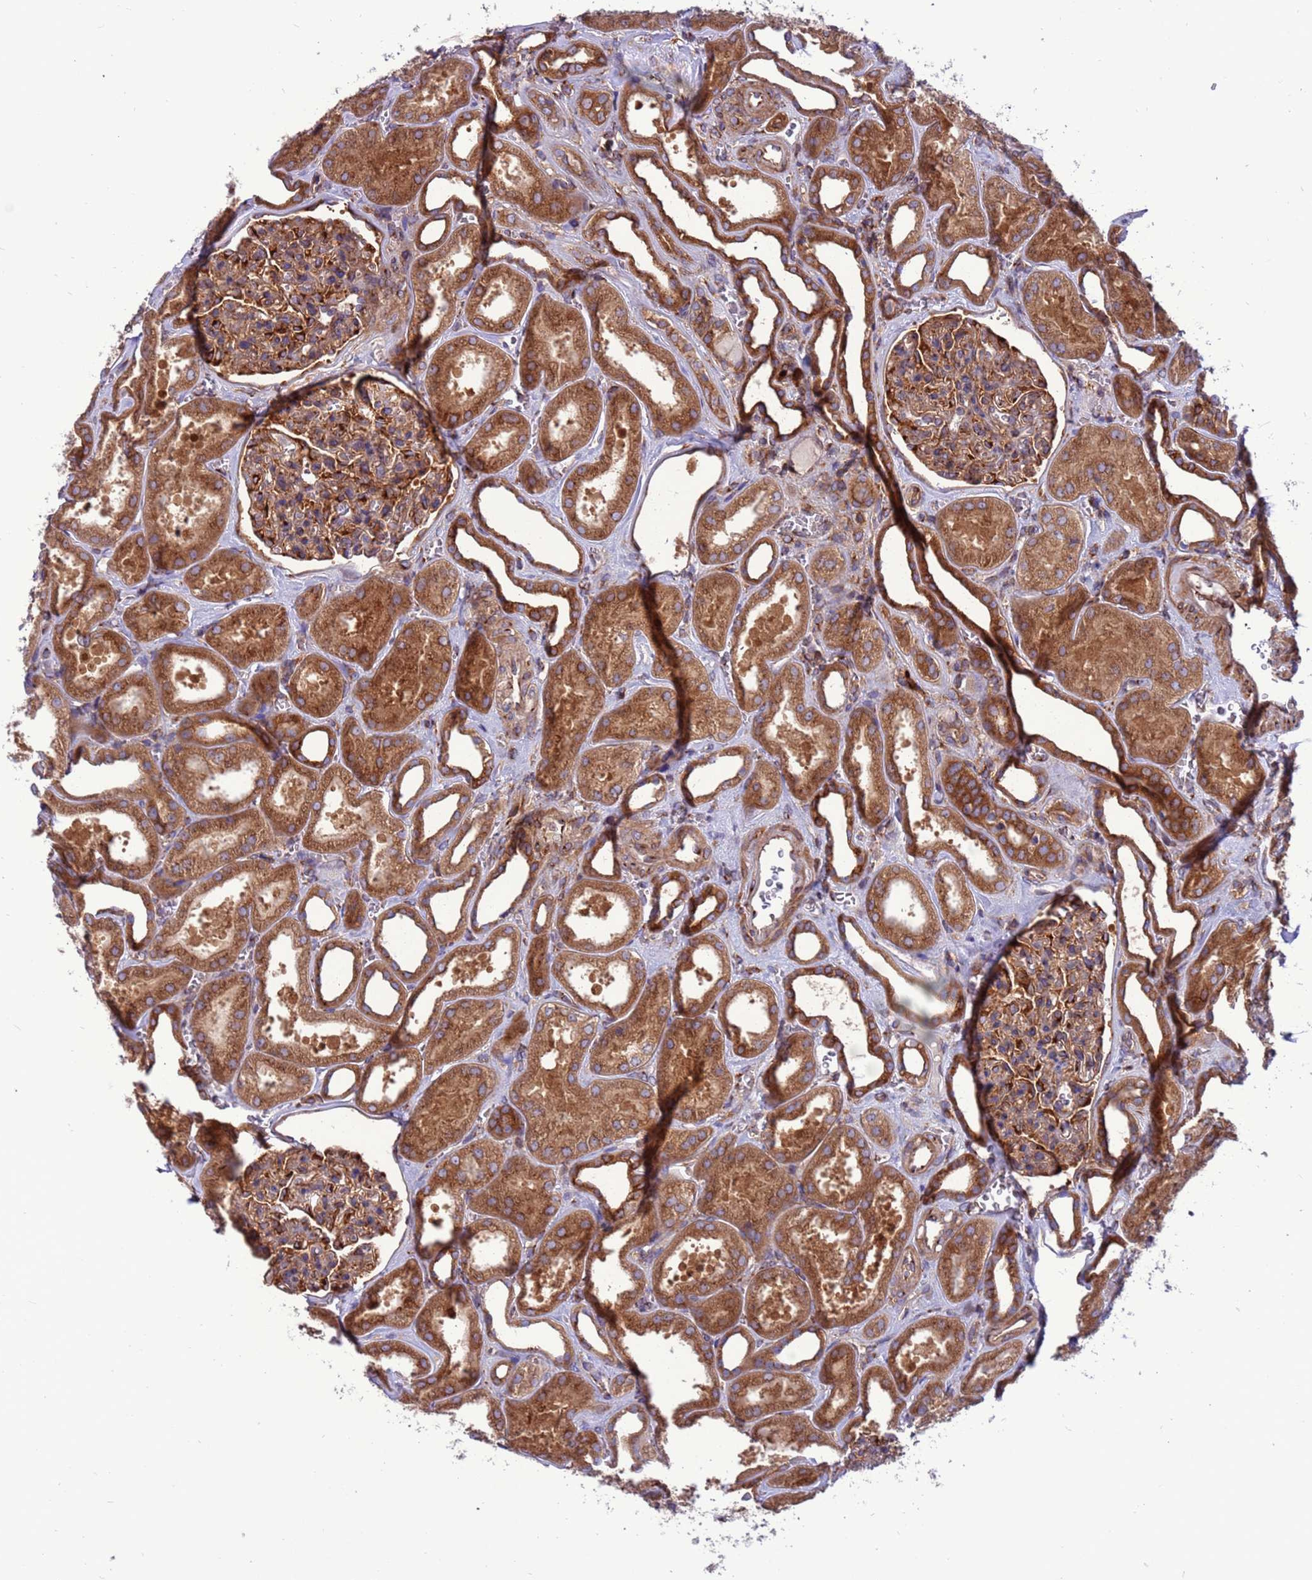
{"staining": {"intensity": "moderate", "quantity": ">75%", "location": "cytoplasmic/membranous"}, "tissue": "kidney", "cell_type": "Cells in glomeruli", "image_type": "normal", "snomed": [{"axis": "morphology", "description": "Normal tissue, NOS"}, {"axis": "morphology", "description": "Adenocarcinoma, NOS"}, {"axis": "topography", "description": "Kidney"}], "caption": "Human kidney stained for a protein (brown) reveals moderate cytoplasmic/membranous positive positivity in about >75% of cells in glomeruli.", "gene": "ZC3HAV1", "patient": {"sex": "female", "age": 68}}